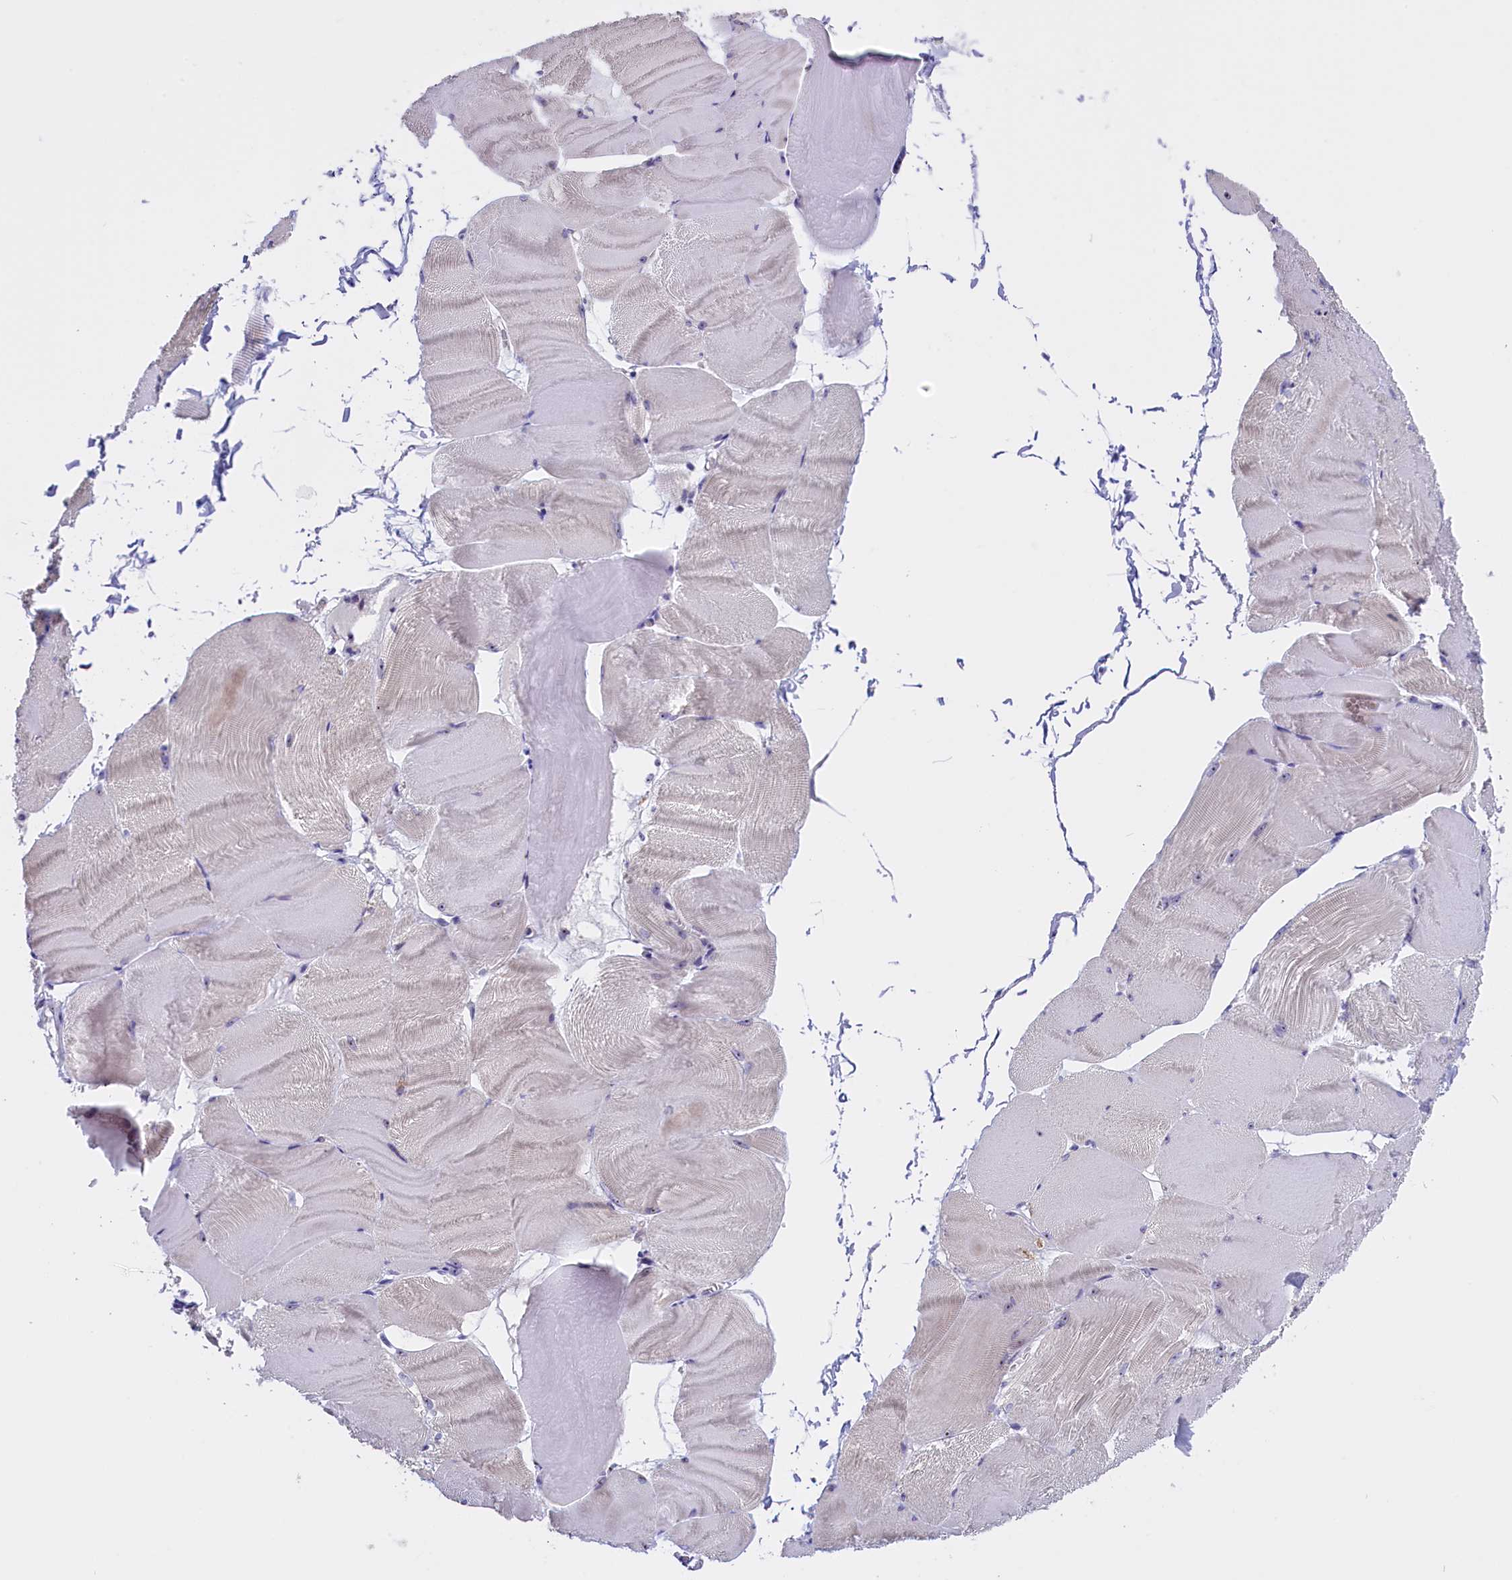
{"staining": {"intensity": "weak", "quantity": "25%-75%", "location": "cytoplasmic/membranous,nuclear"}, "tissue": "skeletal muscle", "cell_type": "Myocytes", "image_type": "normal", "snomed": [{"axis": "morphology", "description": "Normal tissue, NOS"}, {"axis": "morphology", "description": "Basal cell carcinoma"}, {"axis": "topography", "description": "Skeletal muscle"}], "caption": "DAB (3,3'-diaminobenzidine) immunohistochemical staining of normal skeletal muscle exhibits weak cytoplasmic/membranous,nuclear protein staining in about 25%-75% of myocytes.", "gene": "TBL3", "patient": {"sex": "female", "age": 64}}